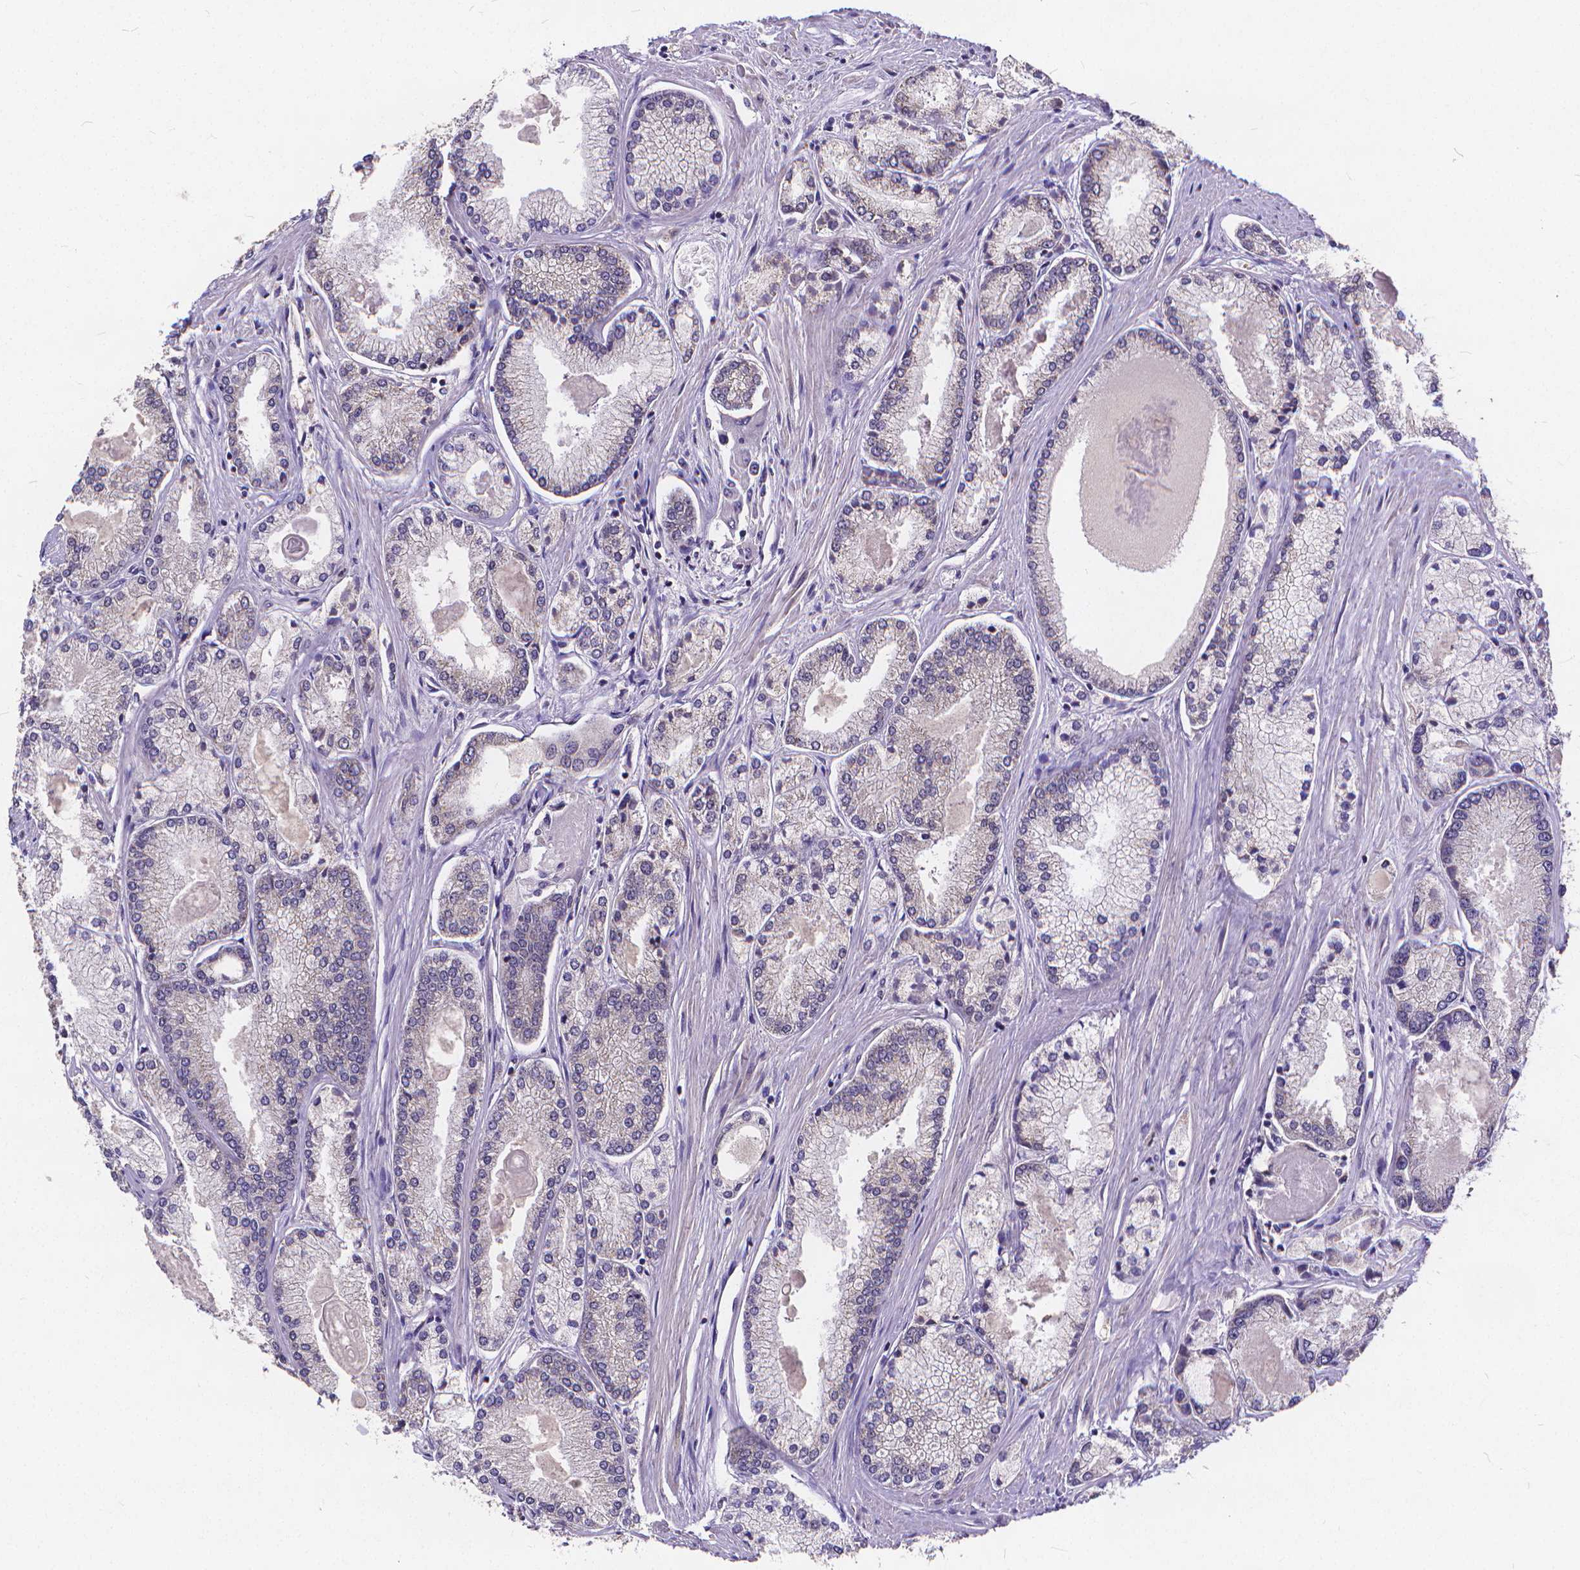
{"staining": {"intensity": "negative", "quantity": "none", "location": "none"}, "tissue": "prostate cancer", "cell_type": "Tumor cells", "image_type": "cancer", "snomed": [{"axis": "morphology", "description": "Adenocarcinoma, High grade"}, {"axis": "topography", "description": "Prostate"}], "caption": "A histopathology image of prostate high-grade adenocarcinoma stained for a protein reveals no brown staining in tumor cells.", "gene": "GLRB", "patient": {"sex": "male", "age": 68}}